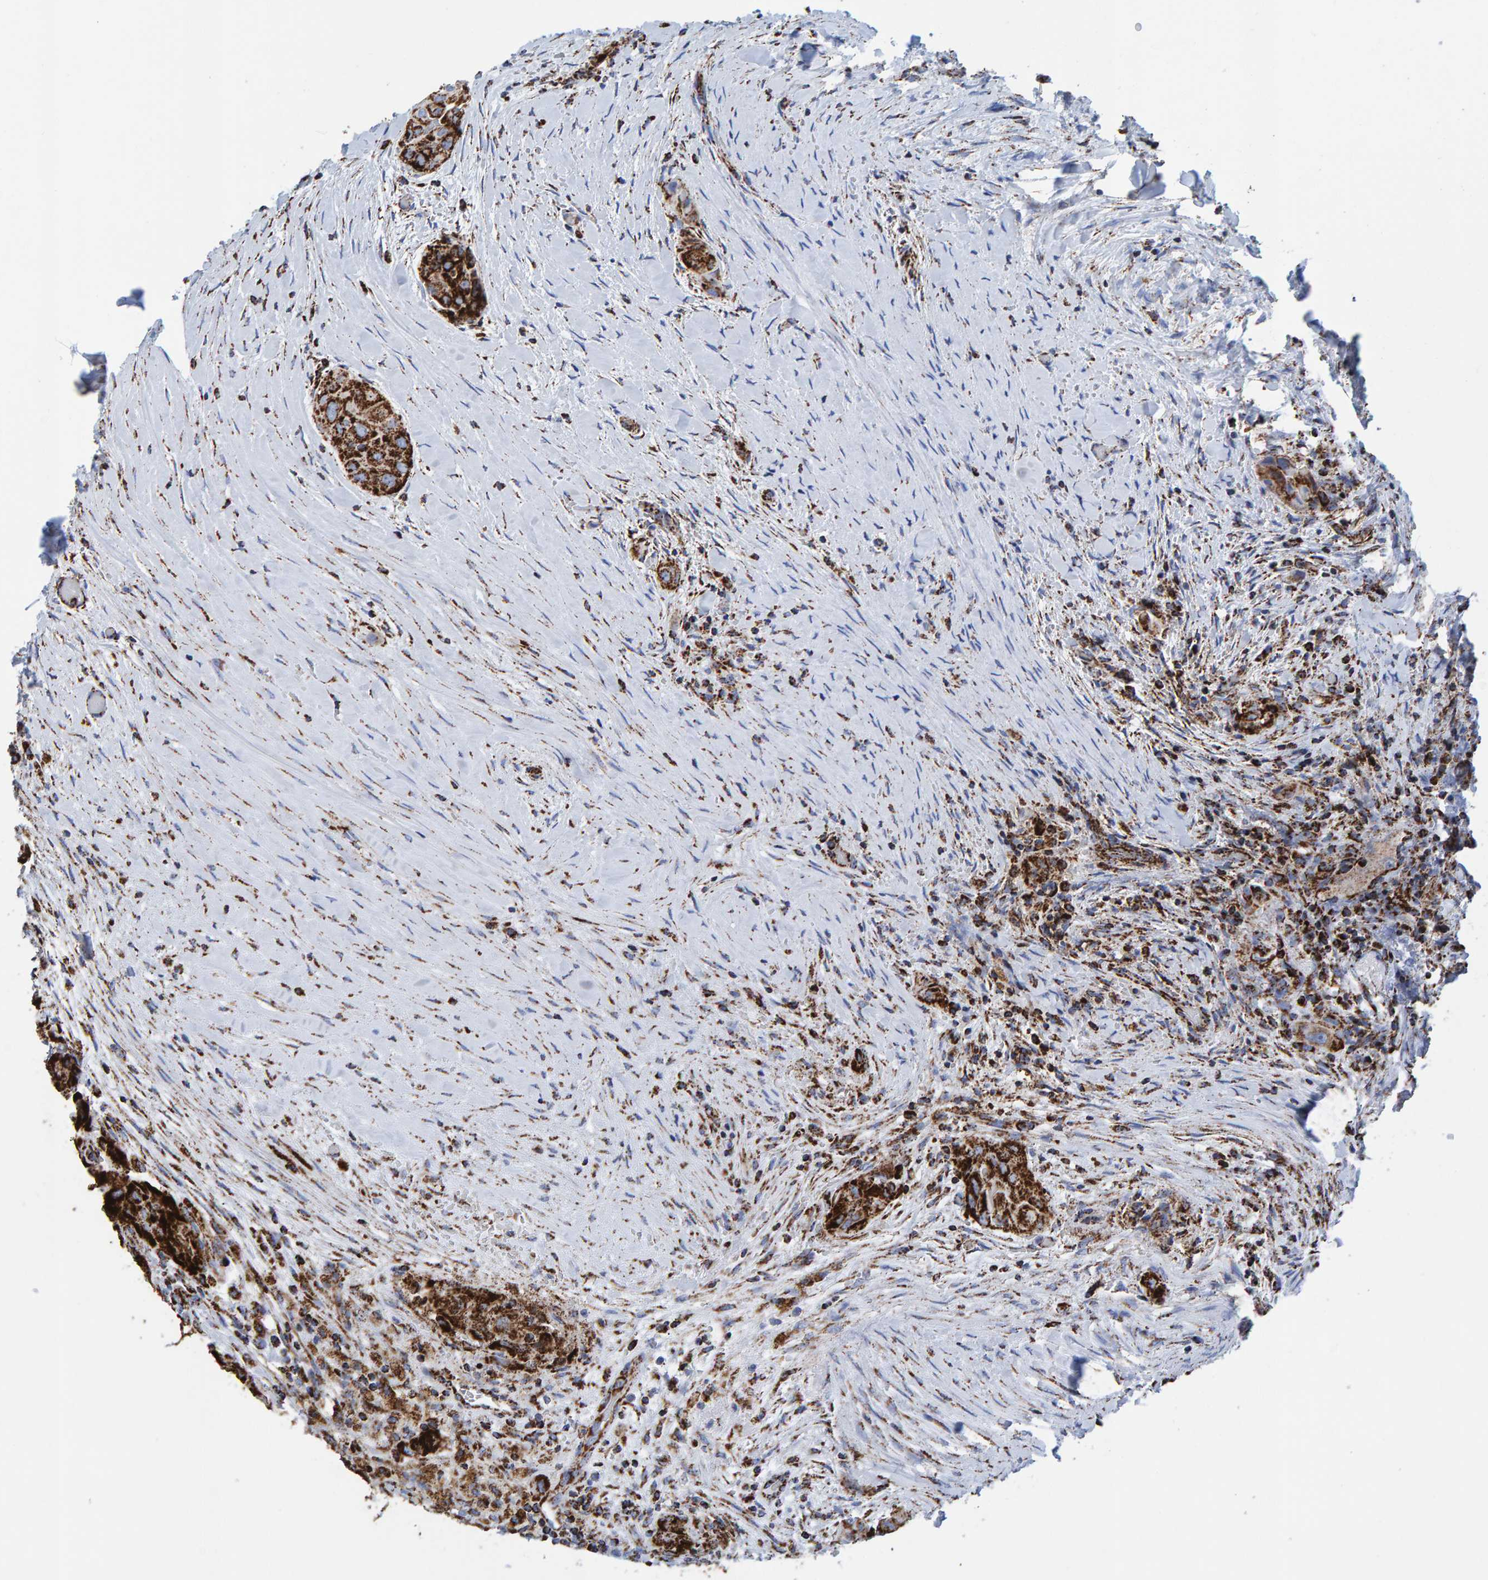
{"staining": {"intensity": "strong", "quantity": ">75%", "location": "cytoplasmic/membranous"}, "tissue": "thyroid cancer", "cell_type": "Tumor cells", "image_type": "cancer", "snomed": [{"axis": "morphology", "description": "Papillary adenocarcinoma, NOS"}, {"axis": "topography", "description": "Thyroid gland"}], "caption": "The micrograph exhibits a brown stain indicating the presence of a protein in the cytoplasmic/membranous of tumor cells in thyroid cancer (papillary adenocarcinoma).", "gene": "ENSG00000262660", "patient": {"sex": "female", "age": 59}}